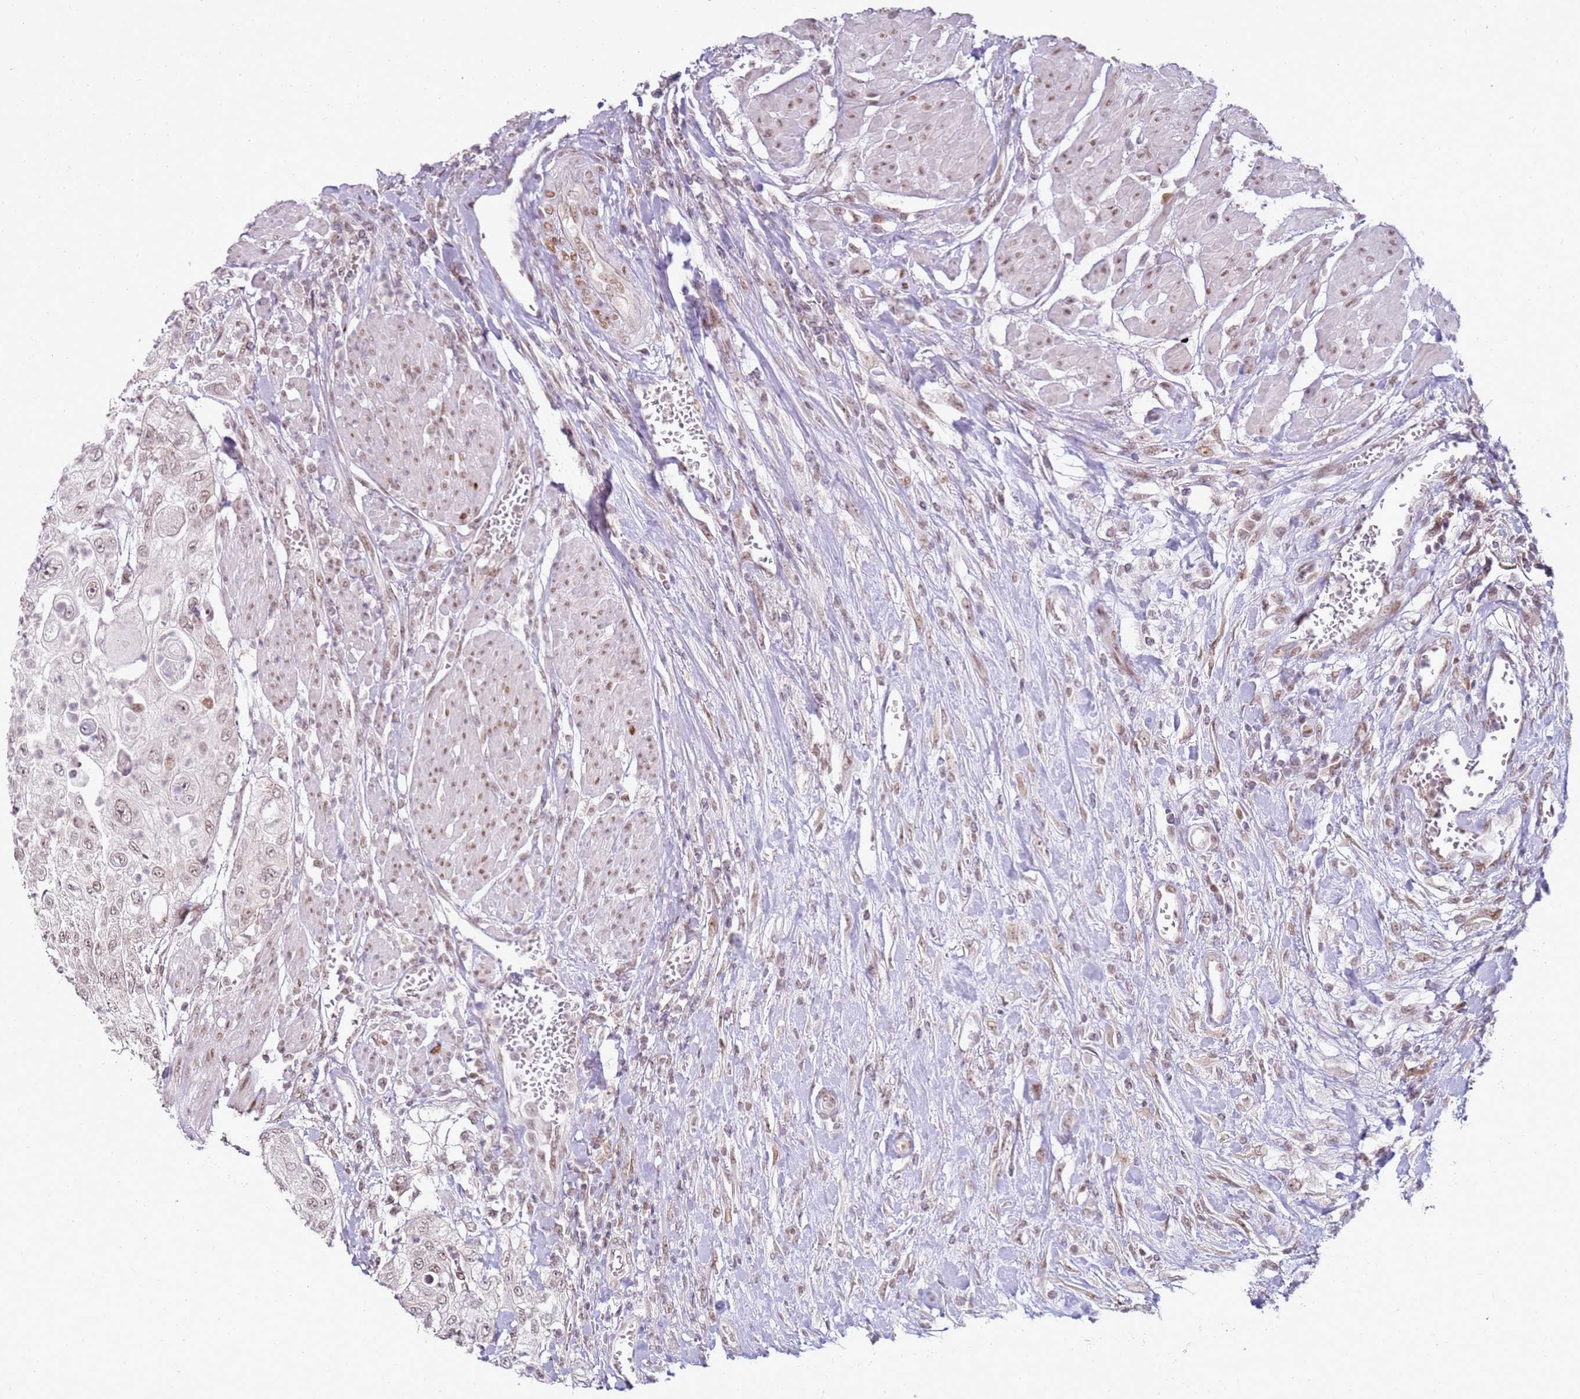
{"staining": {"intensity": "moderate", "quantity": "<25%", "location": "nuclear"}, "tissue": "urothelial cancer", "cell_type": "Tumor cells", "image_type": "cancer", "snomed": [{"axis": "morphology", "description": "Urothelial carcinoma, High grade"}, {"axis": "topography", "description": "Urinary bladder"}], "caption": "Immunohistochemistry (IHC) micrograph of human urothelial carcinoma (high-grade) stained for a protein (brown), which reveals low levels of moderate nuclear staining in about <25% of tumor cells.", "gene": "PHC2", "patient": {"sex": "female", "age": 79}}